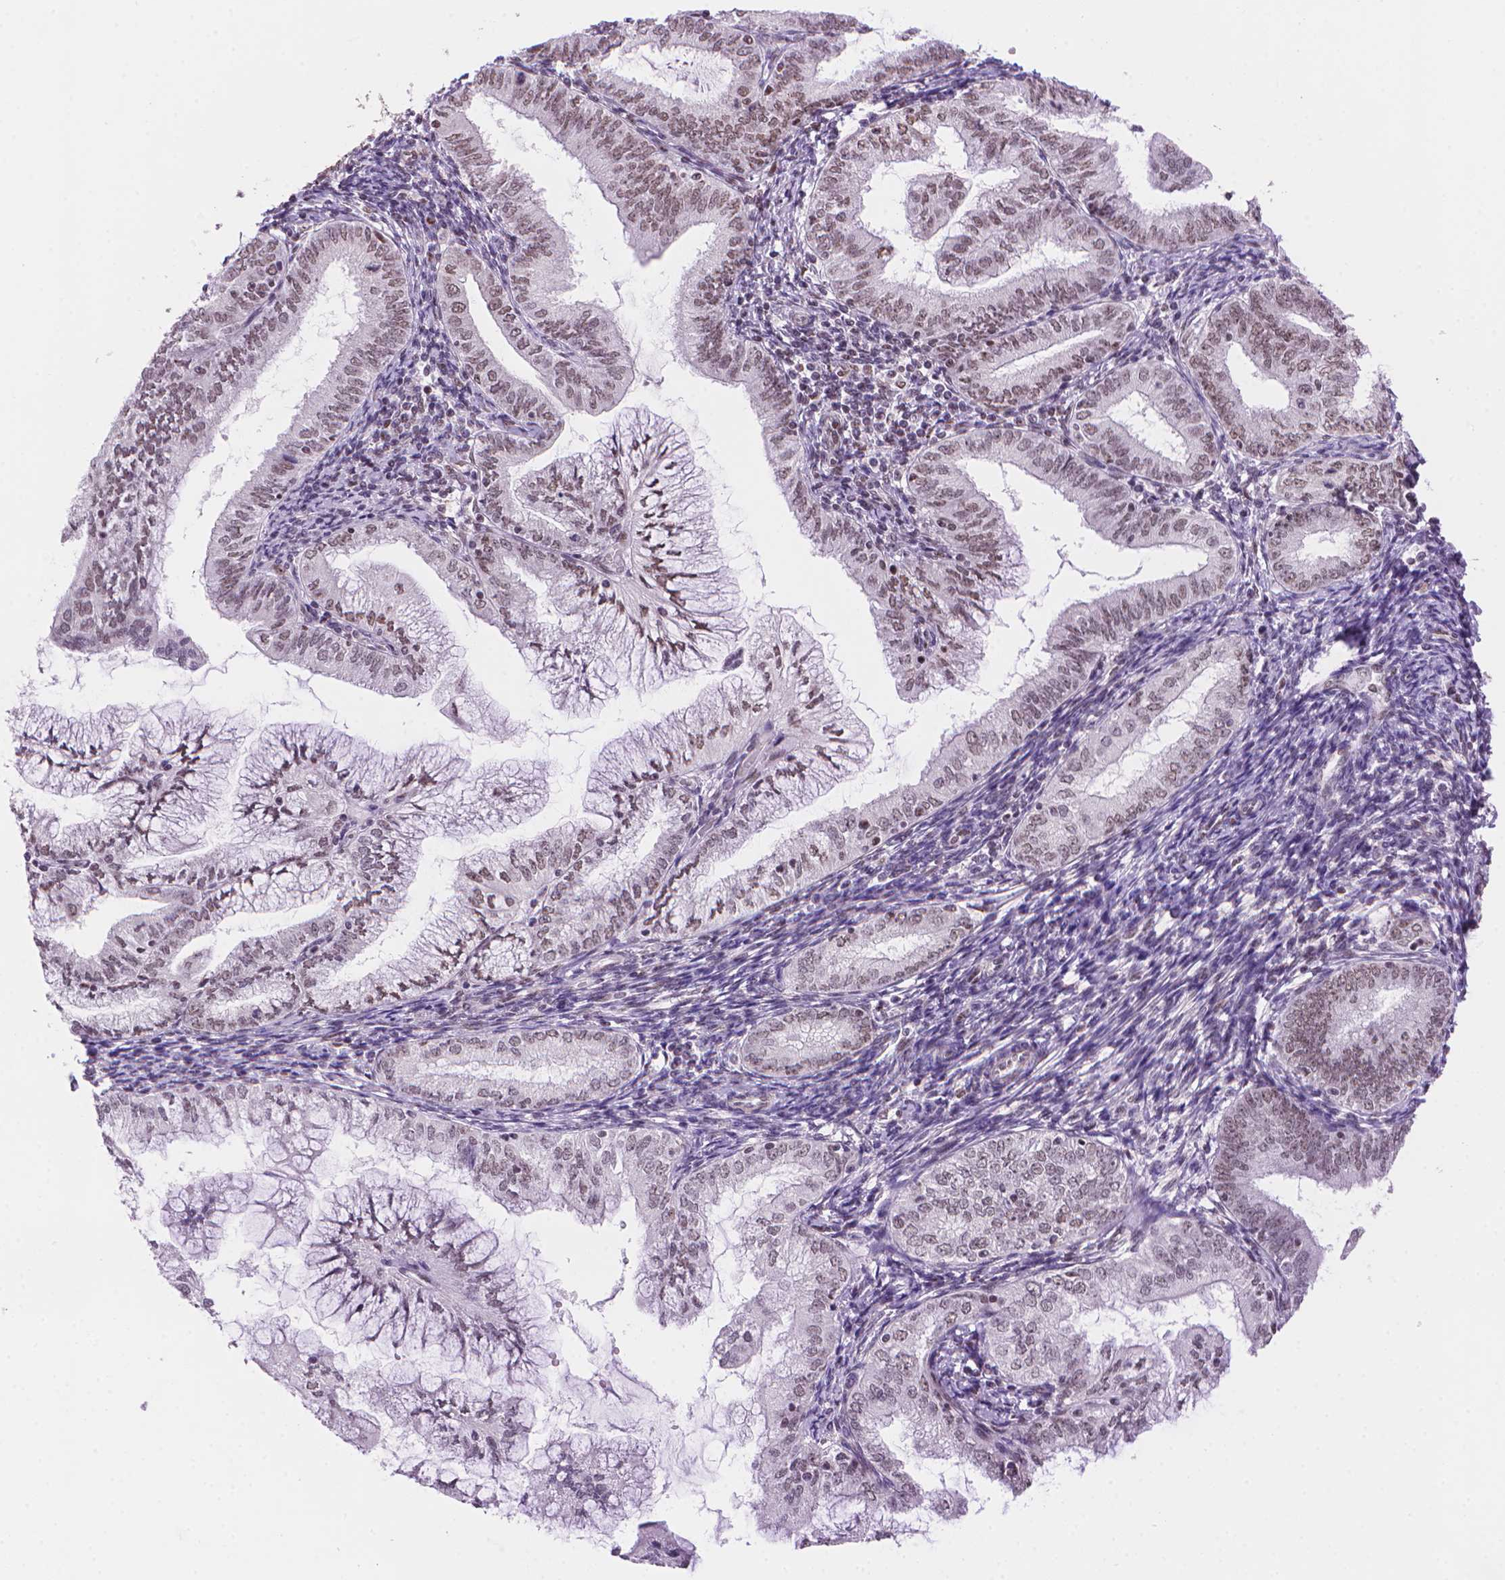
{"staining": {"intensity": "moderate", "quantity": "25%-75%", "location": "nuclear"}, "tissue": "endometrial cancer", "cell_type": "Tumor cells", "image_type": "cancer", "snomed": [{"axis": "morphology", "description": "Adenocarcinoma, NOS"}, {"axis": "topography", "description": "Endometrium"}], "caption": "Immunohistochemistry of endometrial adenocarcinoma shows medium levels of moderate nuclear staining in about 25%-75% of tumor cells.", "gene": "UBN1", "patient": {"sex": "female", "age": 55}}